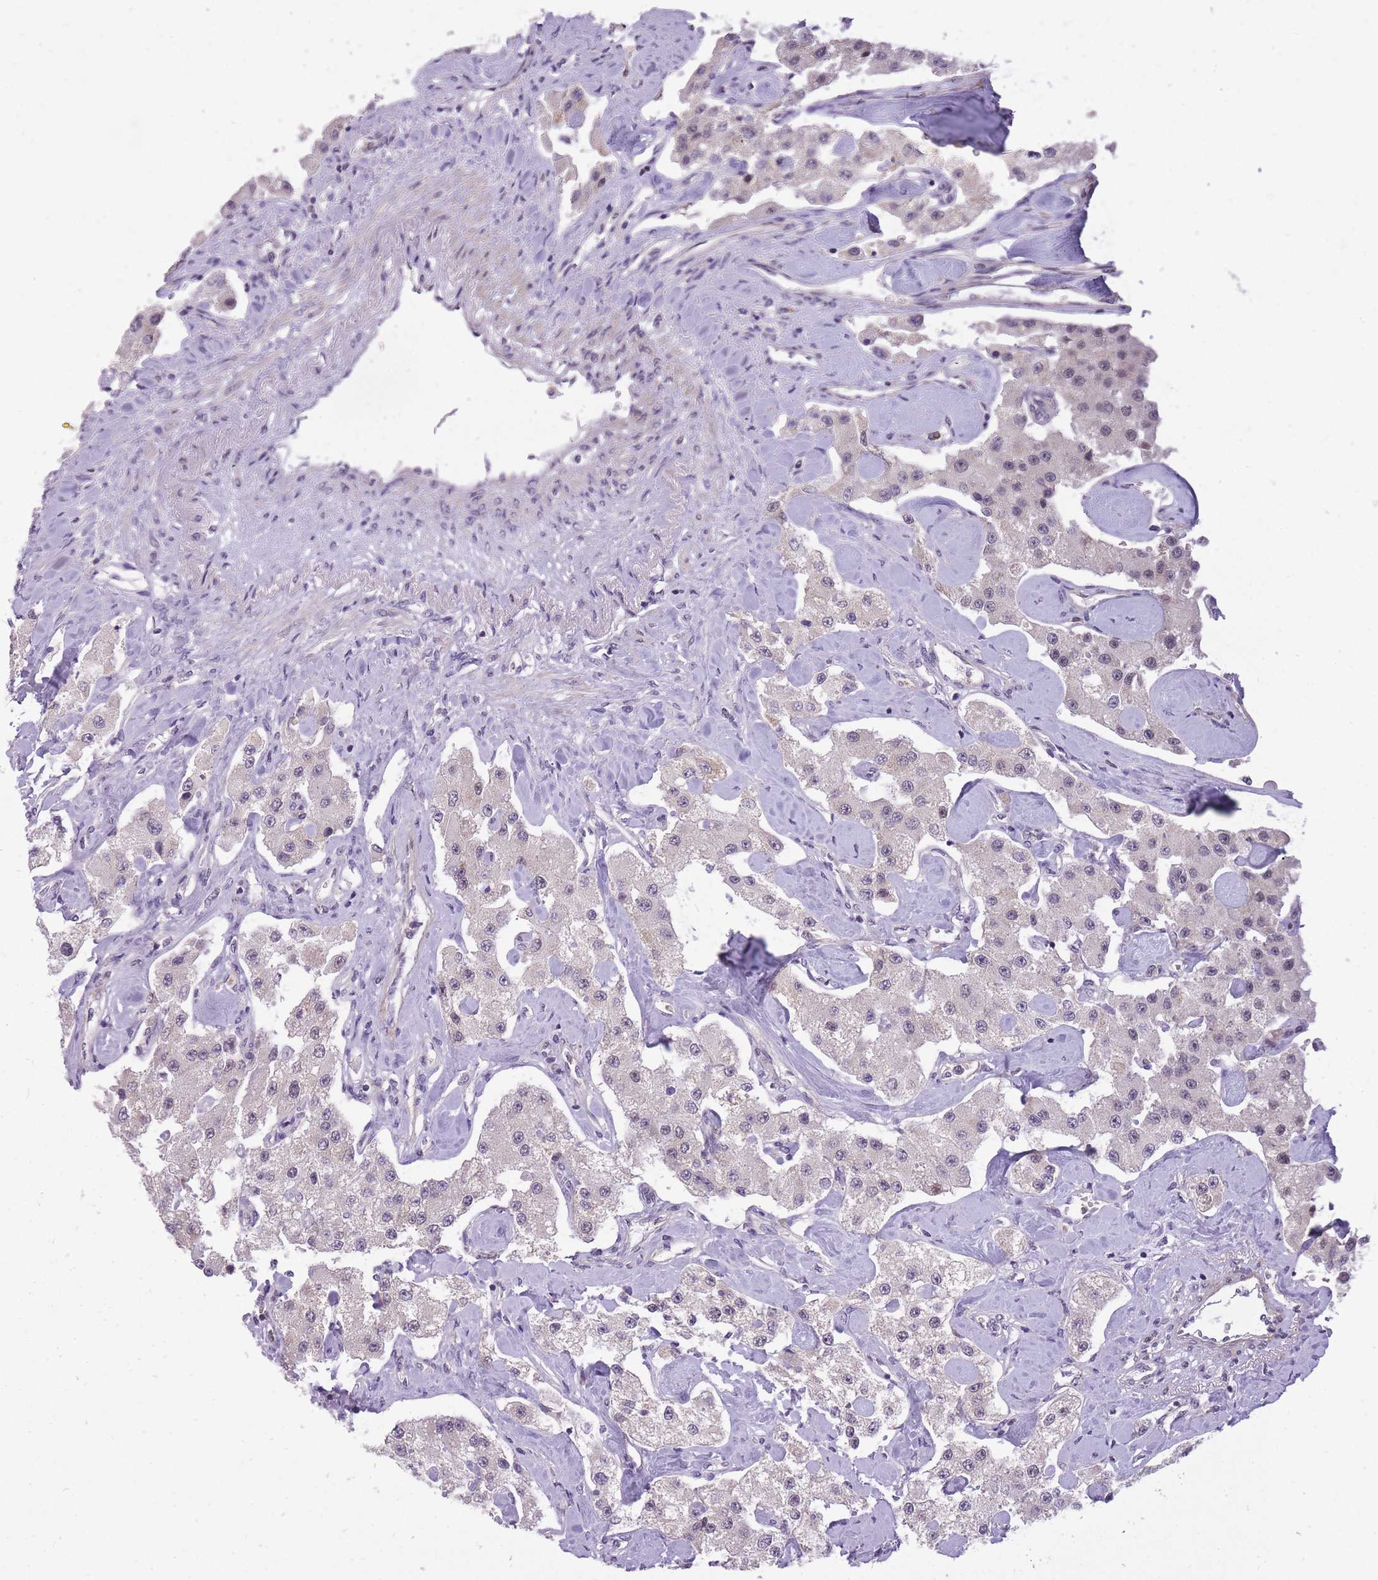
{"staining": {"intensity": "weak", "quantity": "<25%", "location": "nuclear"}, "tissue": "carcinoid", "cell_type": "Tumor cells", "image_type": "cancer", "snomed": [{"axis": "morphology", "description": "Carcinoid, malignant, NOS"}, {"axis": "topography", "description": "Pancreas"}], "caption": "High magnification brightfield microscopy of carcinoid stained with DAB (3,3'-diaminobenzidine) (brown) and counterstained with hematoxylin (blue): tumor cells show no significant positivity.", "gene": "TIGD1", "patient": {"sex": "male", "age": 41}}